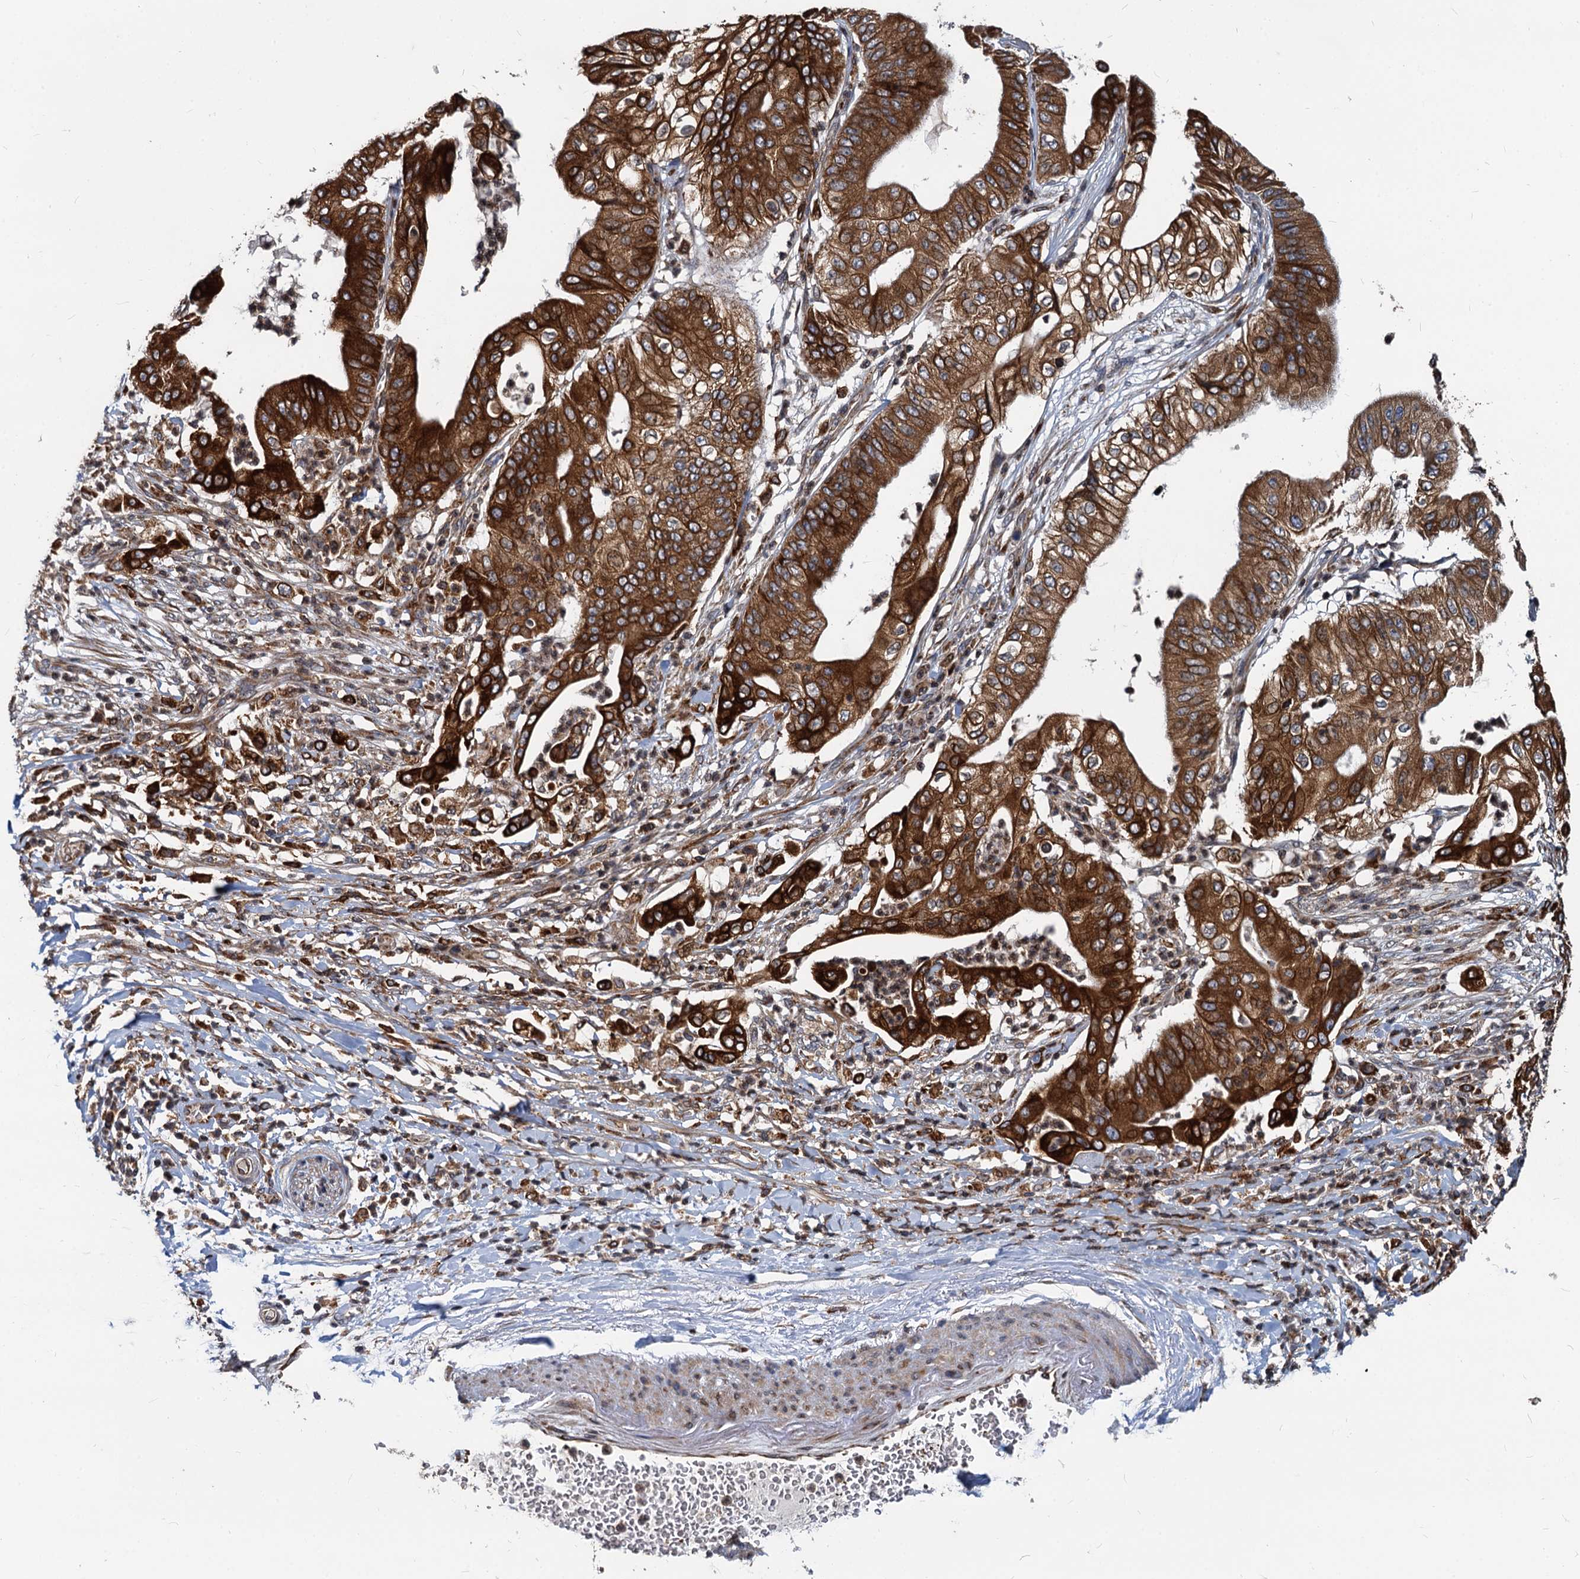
{"staining": {"intensity": "strong", "quantity": ">75%", "location": "cytoplasmic/membranous"}, "tissue": "pancreatic cancer", "cell_type": "Tumor cells", "image_type": "cancer", "snomed": [{"axis": "morphology", "description": "Adenocarcinoma, NOS"}, {"axis": "topography", "description": "Pancreas"}], "caption": "Pancreatic adenocarcinoma tissue displays strong cytoplasmic/membranous positivity in approximately >75% of tumor cells Nuclei are stained in blue.", "gene": "STIM1", "patient": {"sex": "female", "age": 77}}